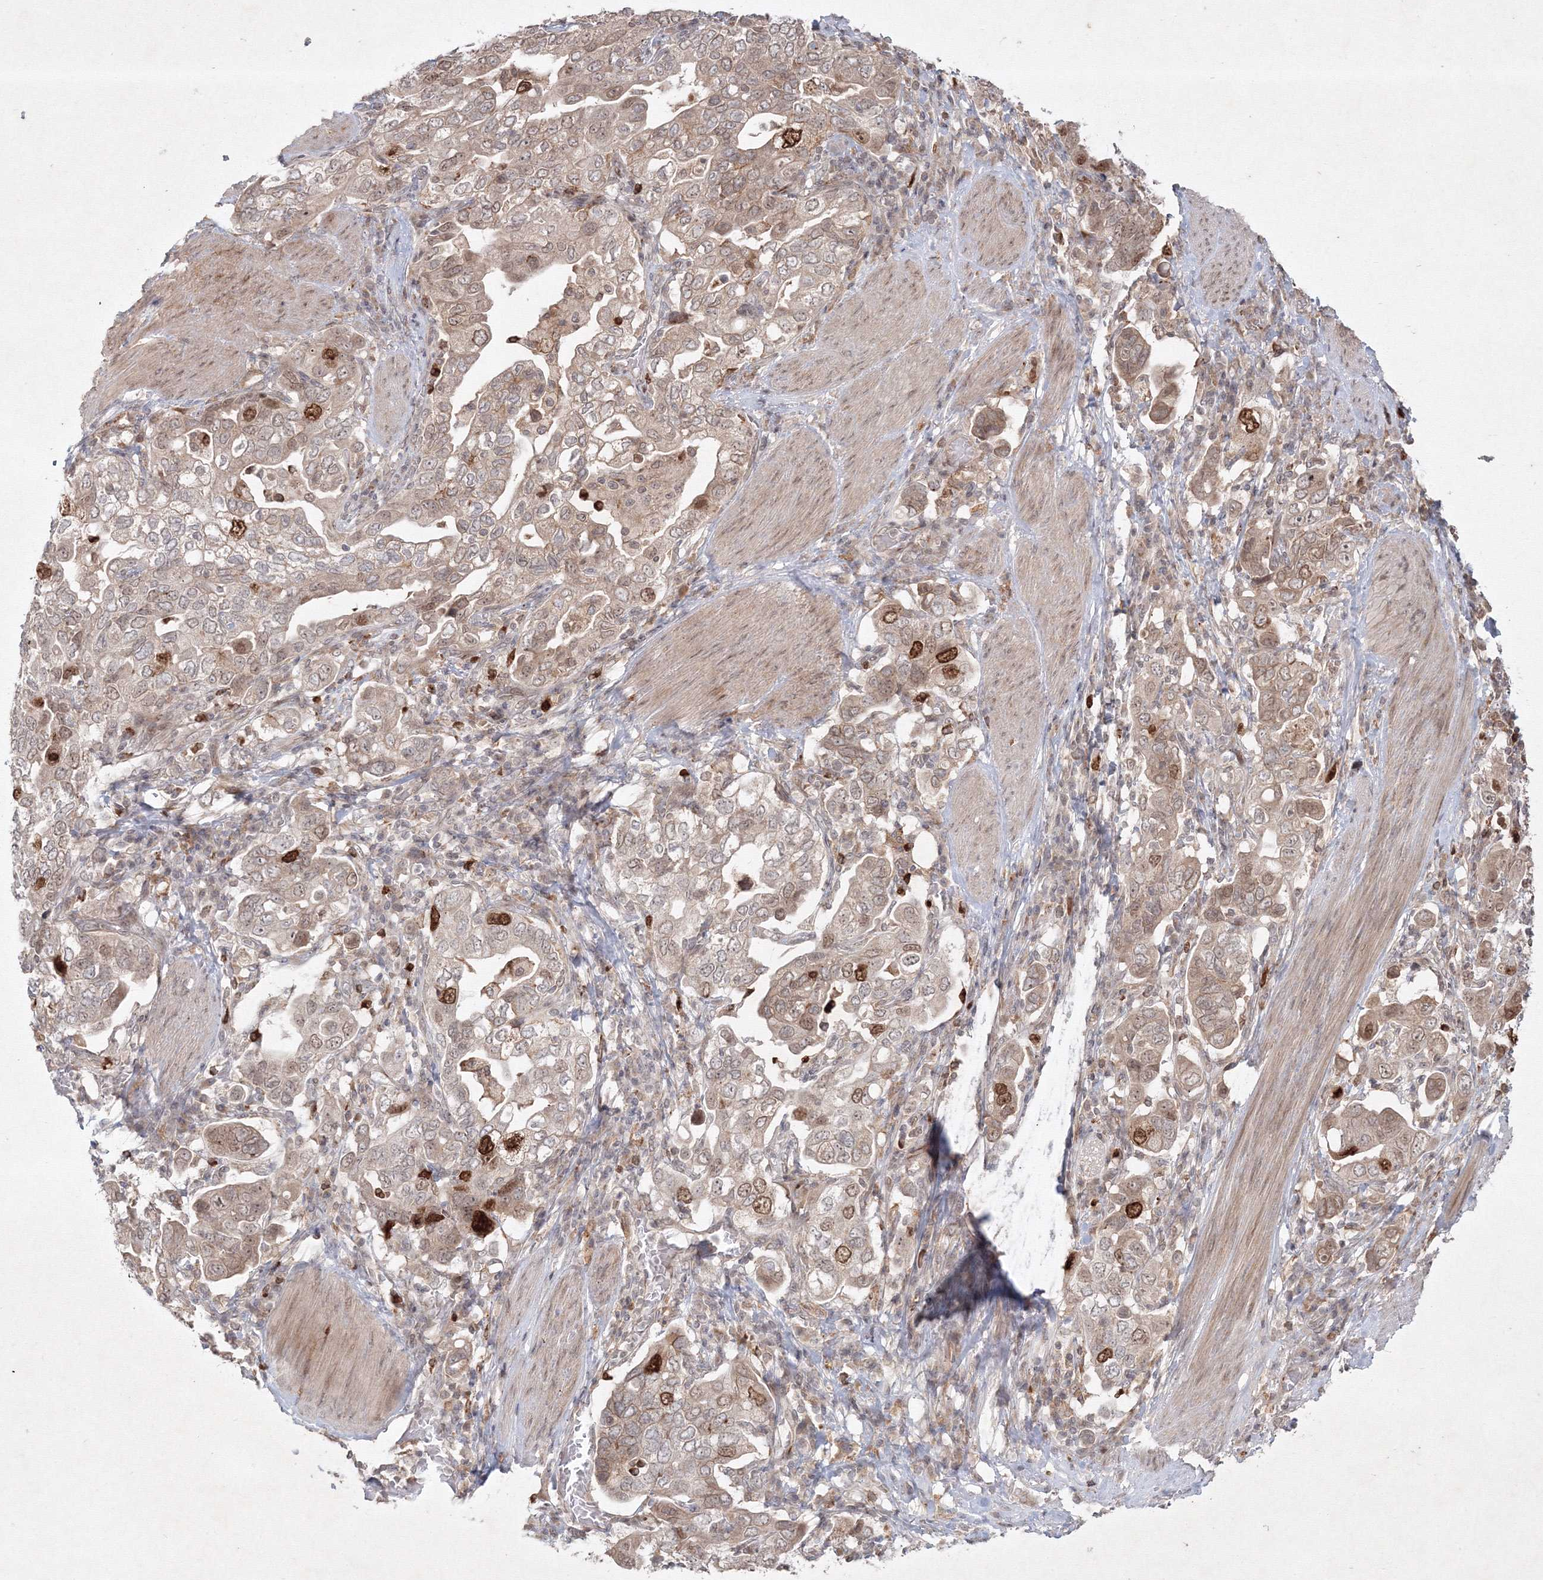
{"staining": {"intensity": "moderate", "quantity": "25%-75%", "location": "nuclear"}, "tissue": "stomach cancer", "cell_type": "Tumor cells", "image_type": "cancer", "snomed": [{"axis": "morphology", "description": "Adenocarcinoma, NOS"}, {"axis": "topography", "description": "Stomach, upper"}], "caption": "There is medium levels of moderate nuclear expression in tumor cells of adenocarcinoma (stomach), as demonstrated by immunohistochemical staining (brown color).", "gene": "KIF20A", "patient": {"sex": "male", "age": 62}}